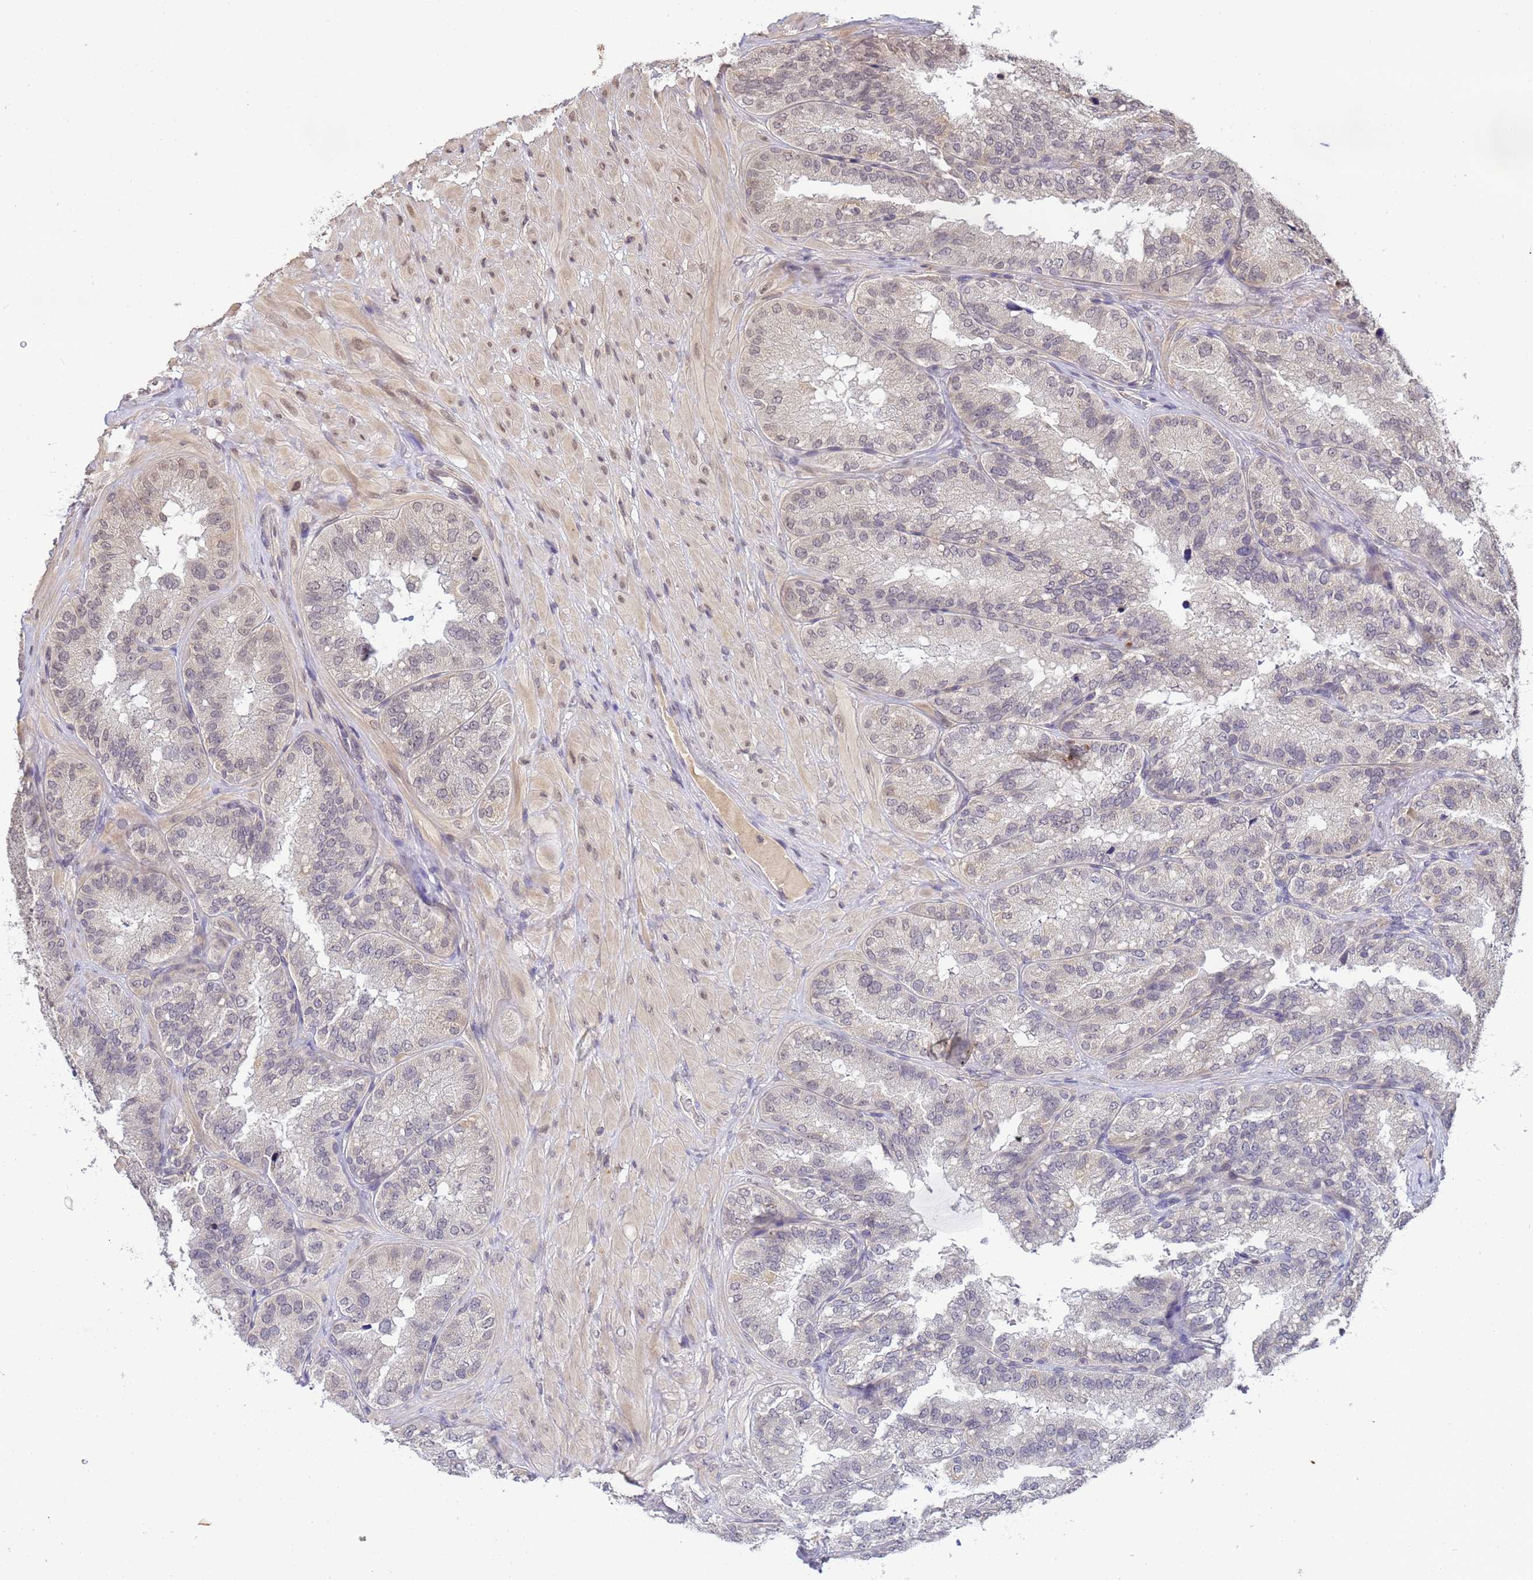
{"staining": {"intensity": "weak", "quantity": "<25%", "location": "cytoplasmic/membranous"}, "tissue": "seminal vesicle", "cell_type": "Glandular cells", "image_type": "normal", "snomed": [{"axis": "morphology", "description": "Normal tissue, NOS"}, {"axis": "topography", "description": "Seminal veicle"}], "caption": "This is an immunohistochemistry (IHC) image of benign seminal vesicle. There is no expression in glandular cells.", "gene": "MYL7", "patient": {"sex": "male", "age": 58}}